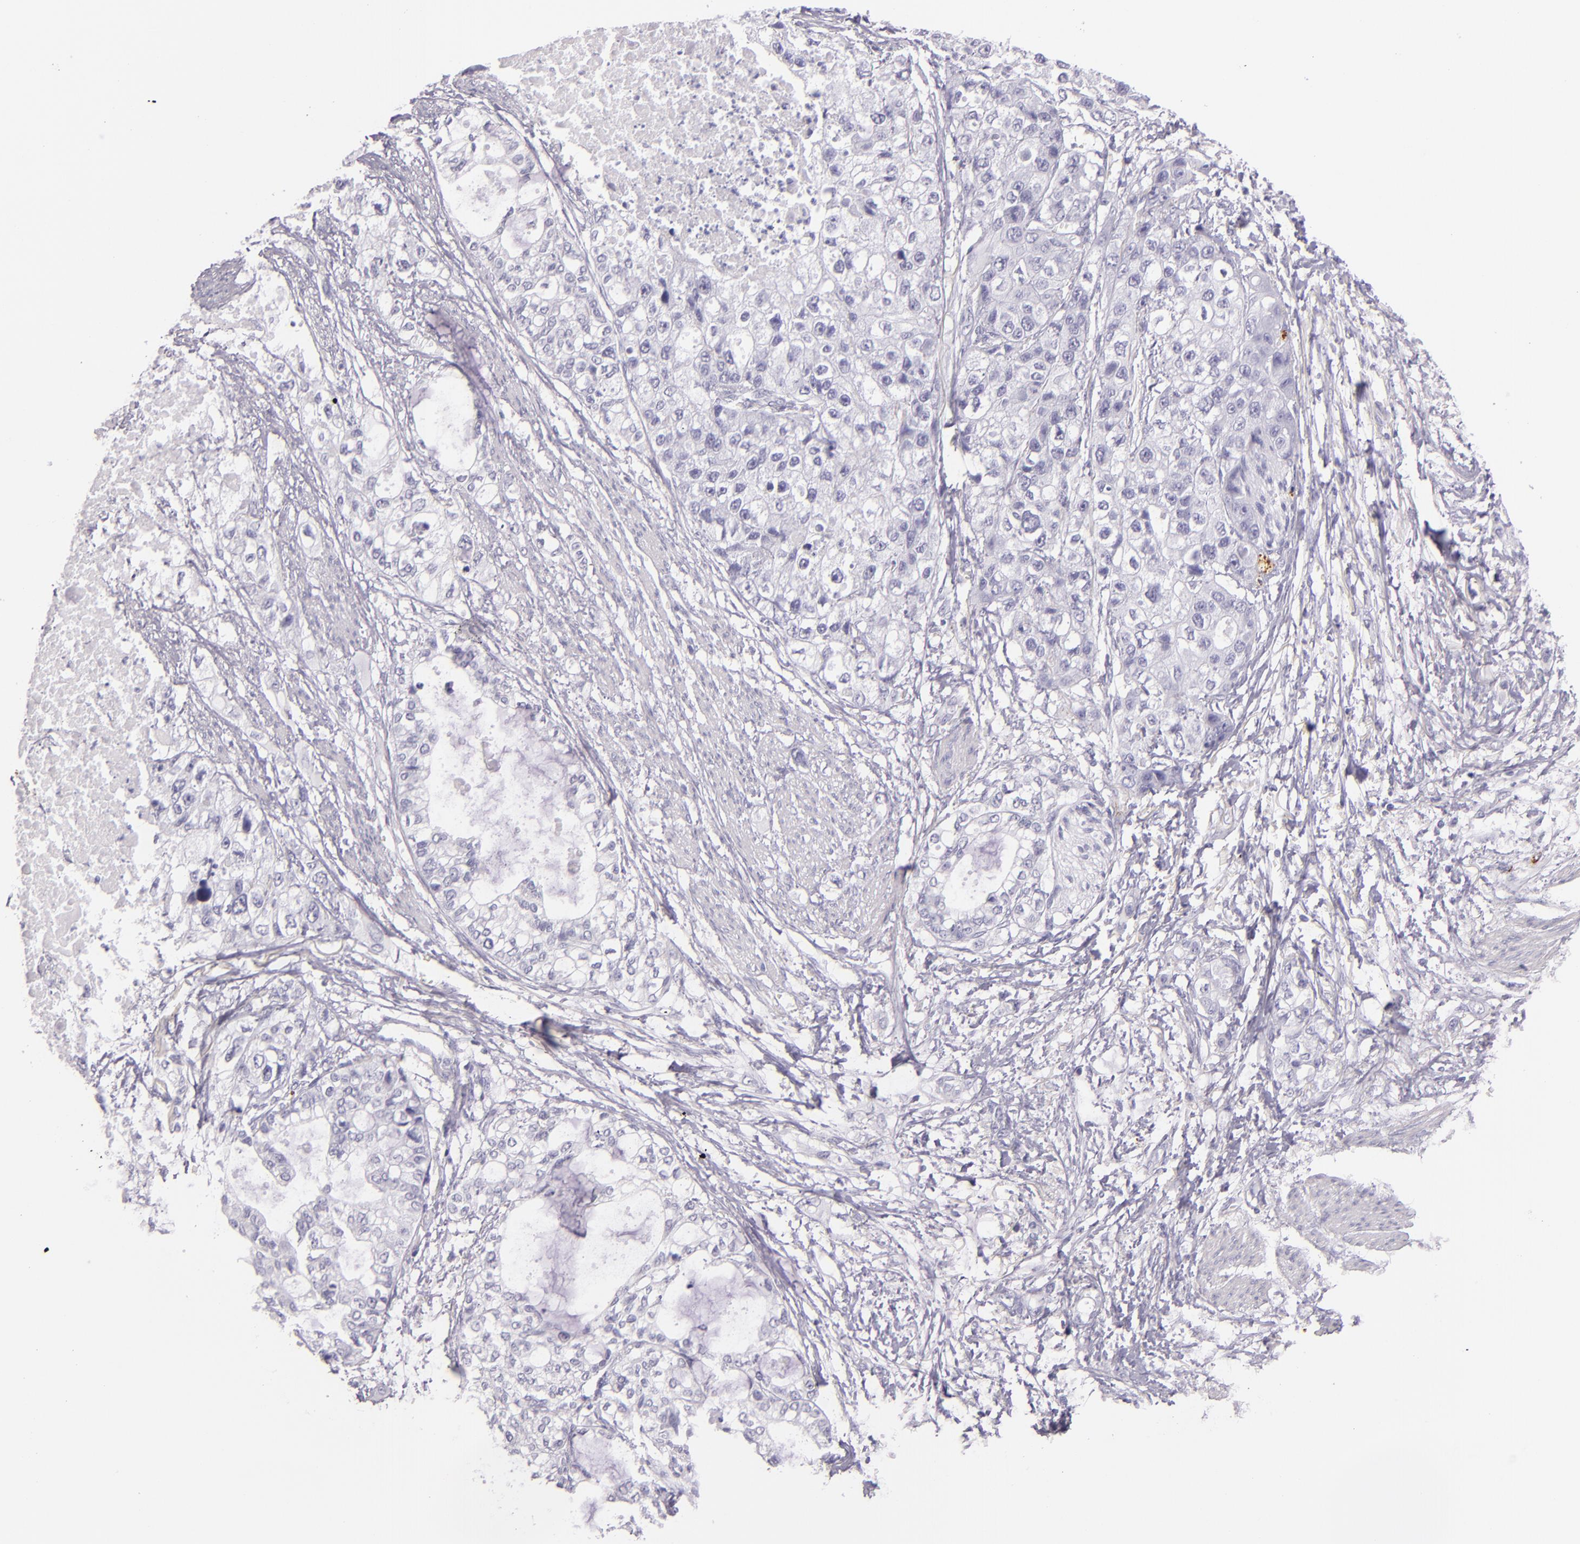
{"staining": {"intensity": "negative", "quantity": "none", "location": "none"}, "tissue": "stomach cancer", "cell_type": "Tumor cells", "image_type": "cancer", "snomed": [{"axis": "morphology", "description": "Adenocarcinoma, NOS"}, {"axis": "topography", "description": "Stomach, upper"}], "caption": "High power microscopy micrograph of an immunohistochemistry histopathology image of stomach cancer, revealing no significant staining in tumor cells.", "gene": "SELP", "patient": {"sex": "female", "age": 52}}